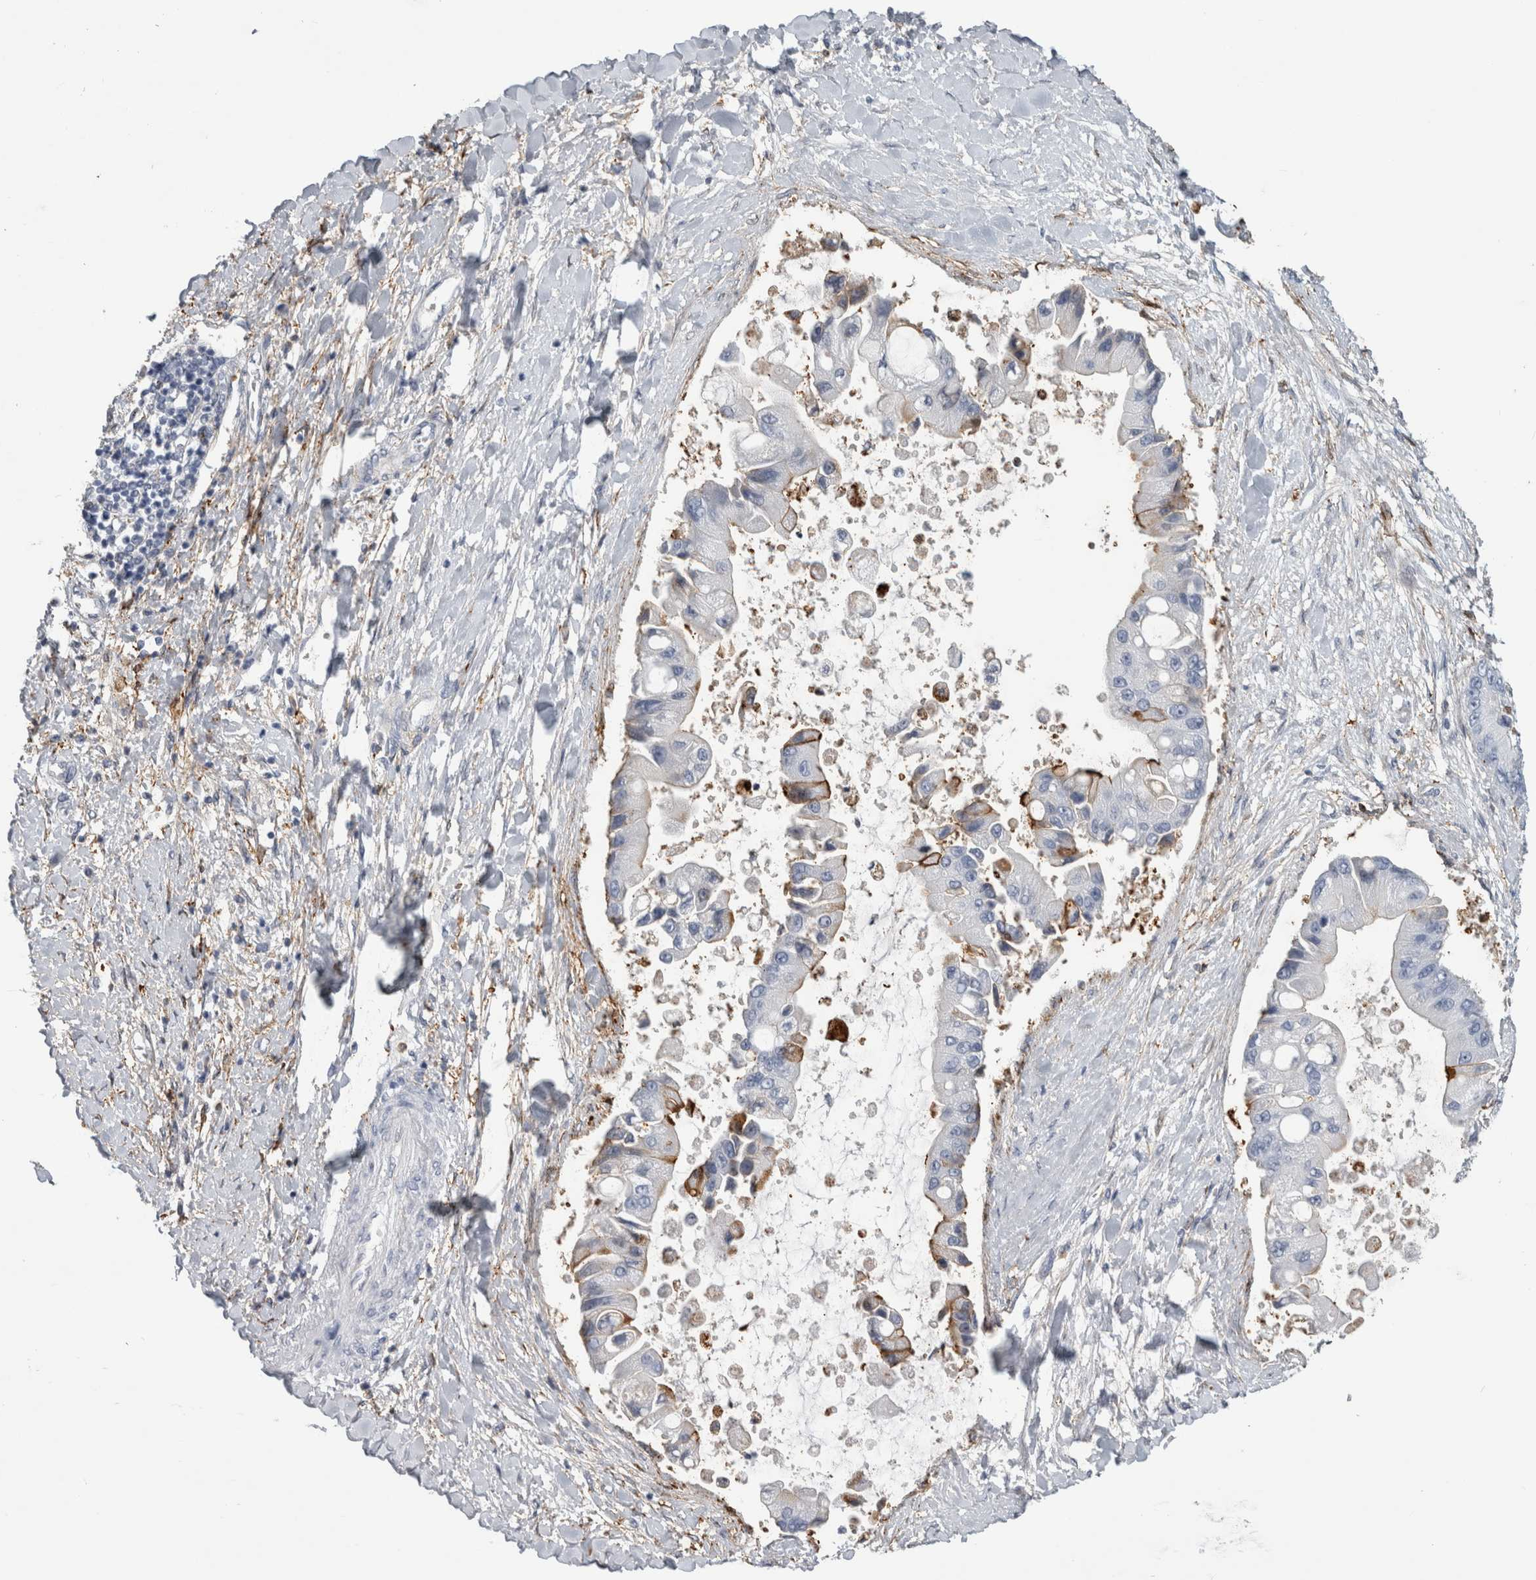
{"staining": {"intensity": "moderate", "quantity": "<25%", "location": "cytoplasmic/membranous"}, "tissue": "liver cancer", "cell_type": "Tumor cells", "image_type": "cancer", "snomed": [{"axis": "morphology", "description": "Cholangiocarcinoma"}, {"axis": "topography", "description": "Liver"}], "caption": "Protein expression analysis of human liver cholangiocarcinoma reveals moderate cytoplasmic/membranous expression in approximately <25% of tumor cells.", "gene": "DNAJC24", "patient": {"sex": "male", "age": 50}}